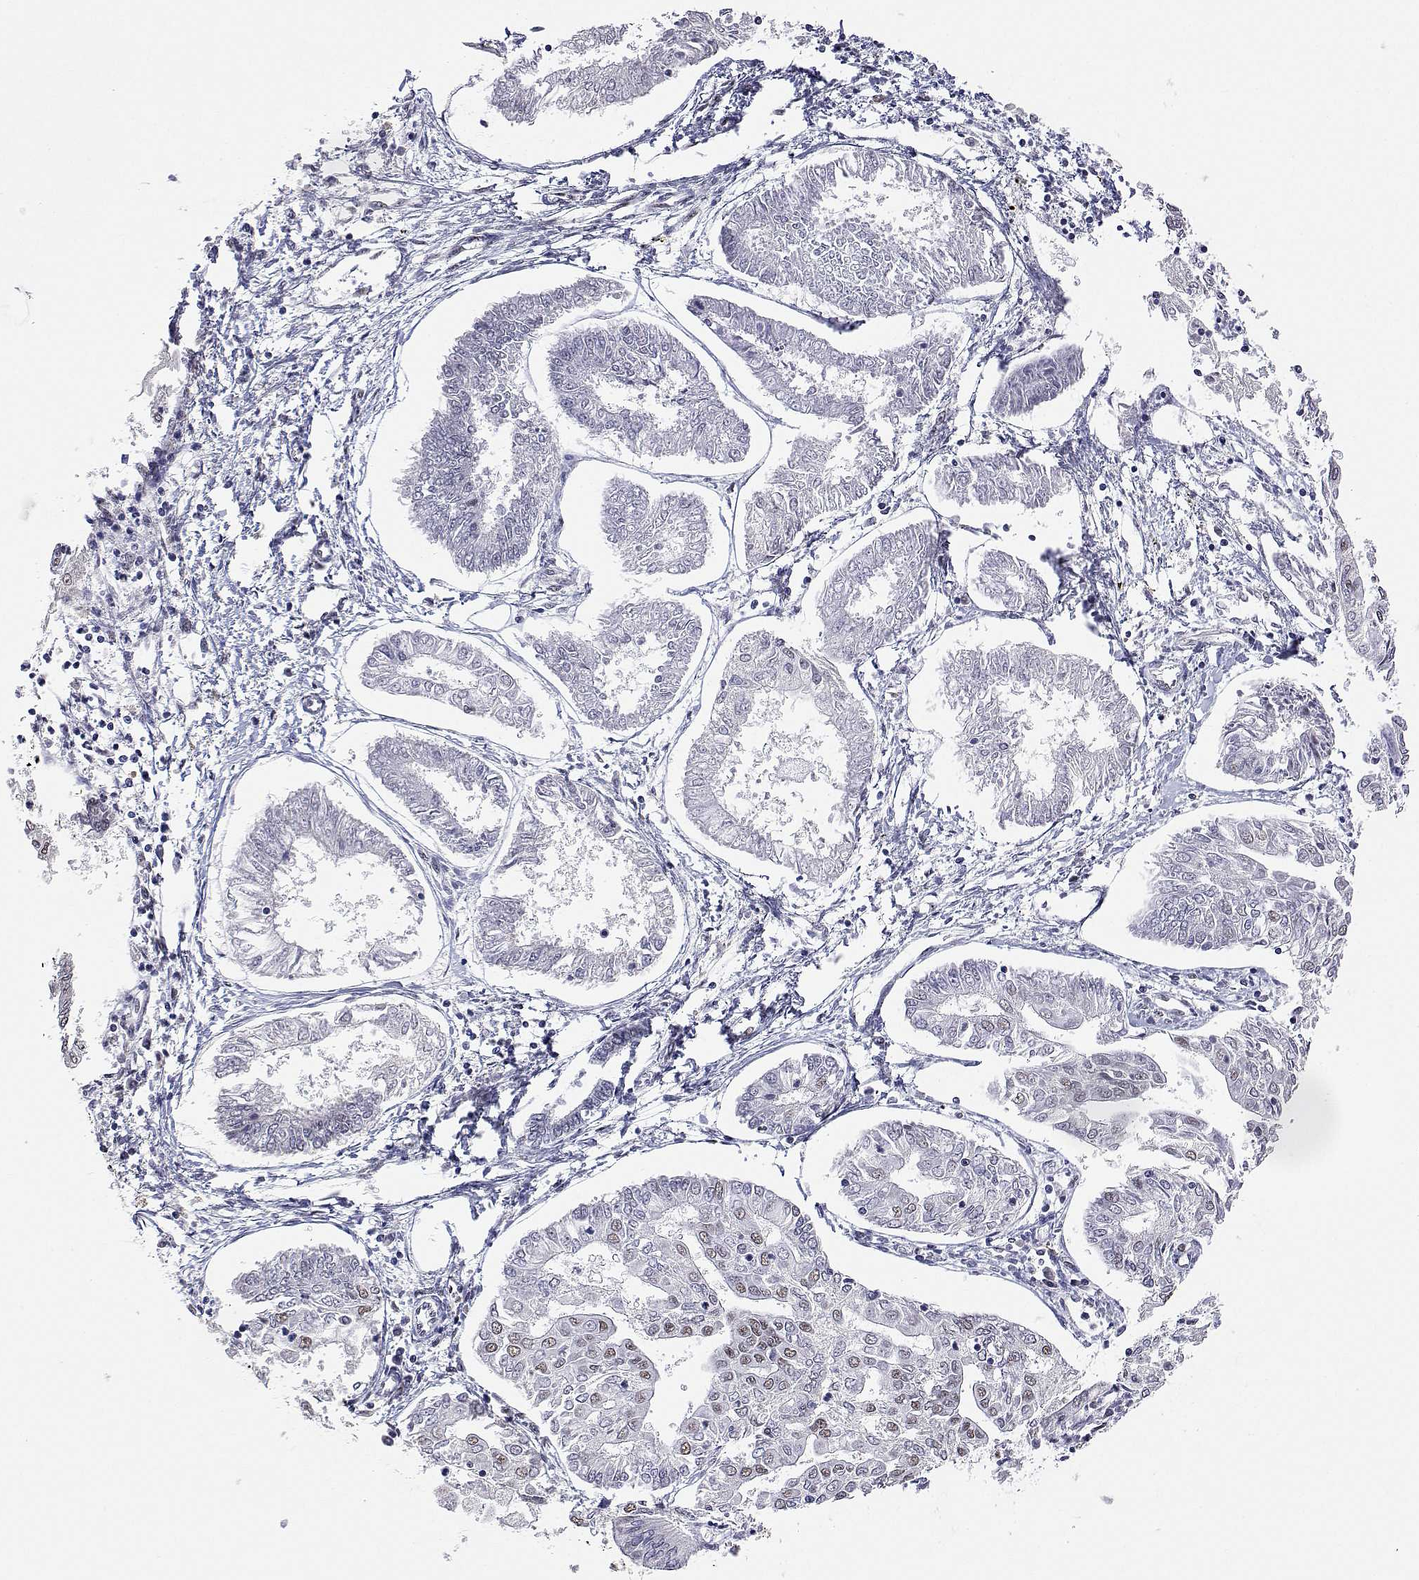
{"staining": {"intensity": "negative", "quantity": "none", "location": "none"}, "tissue": "endometrial cancer", "cell_type": "Tumor cells", "image_type": "cancer", "snomed": [{"axis": "morphology", "description": "Adenocarcinoma, NOS"}, {"axis": "topography", "description": "Endometrium"}], "caption": "This is an immunohistochemistry photomicrograph of human adenocarcinoma (endometrial). There is no expression in tumor cells.", "gene": "ADAR", "patient": {"sex": "female", "age": 68}}